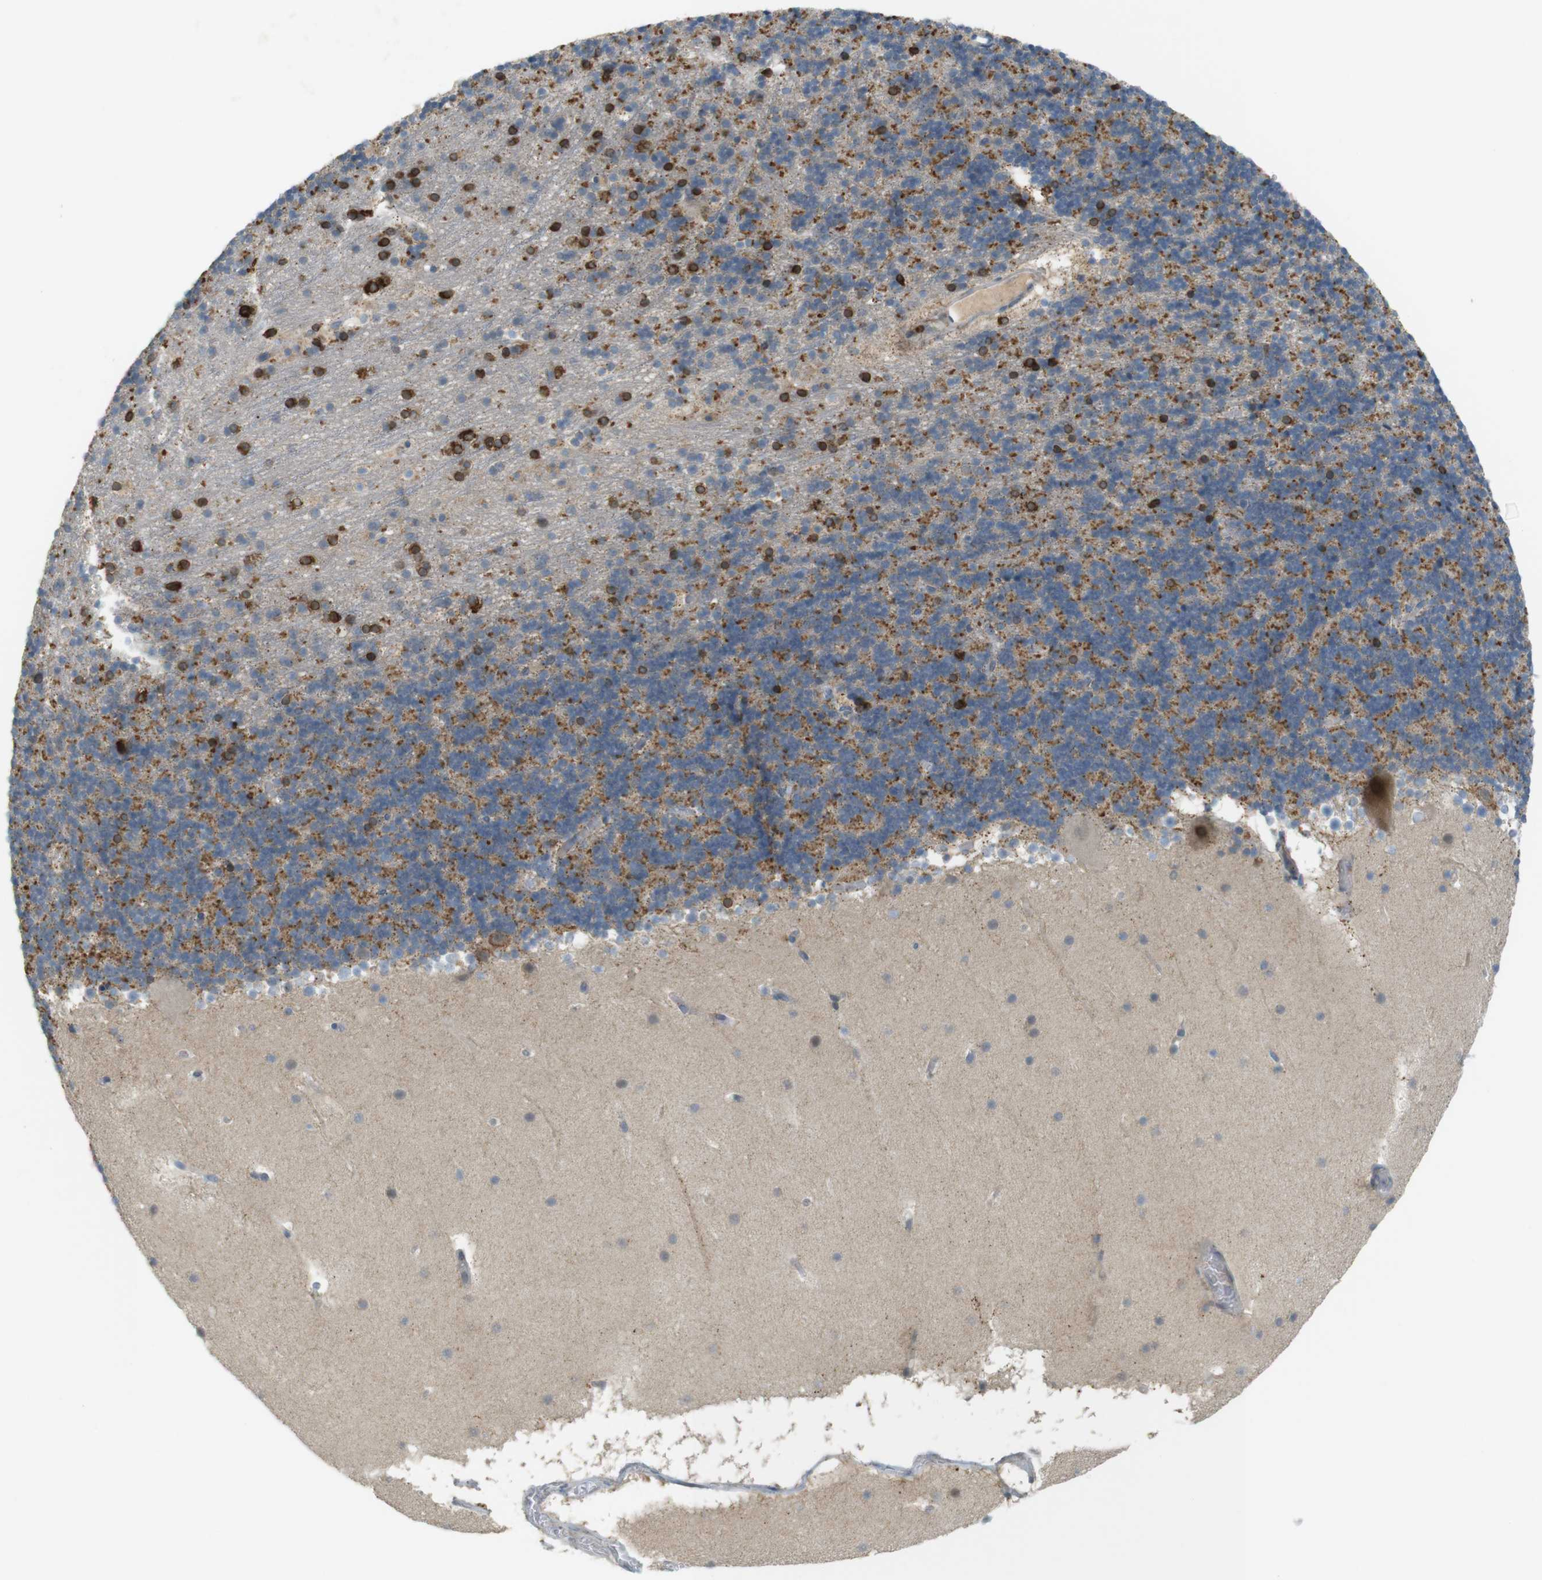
{"staining": {"intensity": "strong", "quantity": "25%-75%", "location": "cytoplasmic/membranous"}, "tissue": "cerebellum", "cell_type": "Cells in granular layer", "image_type": "normal", "snomed": [{"axis": "morphology", "description": "Normal tissue, NOS"}, {"axis": "topography", "description": "Cerebellum"}], "caption": "Cells in granular layer demonstrate high levels of strong cytoplasmic/membranous expression in about 25%-75% of cells in normal human cerebellum.", "gene": "UGT8", "patient": {"sex": "male", "age": 45}}